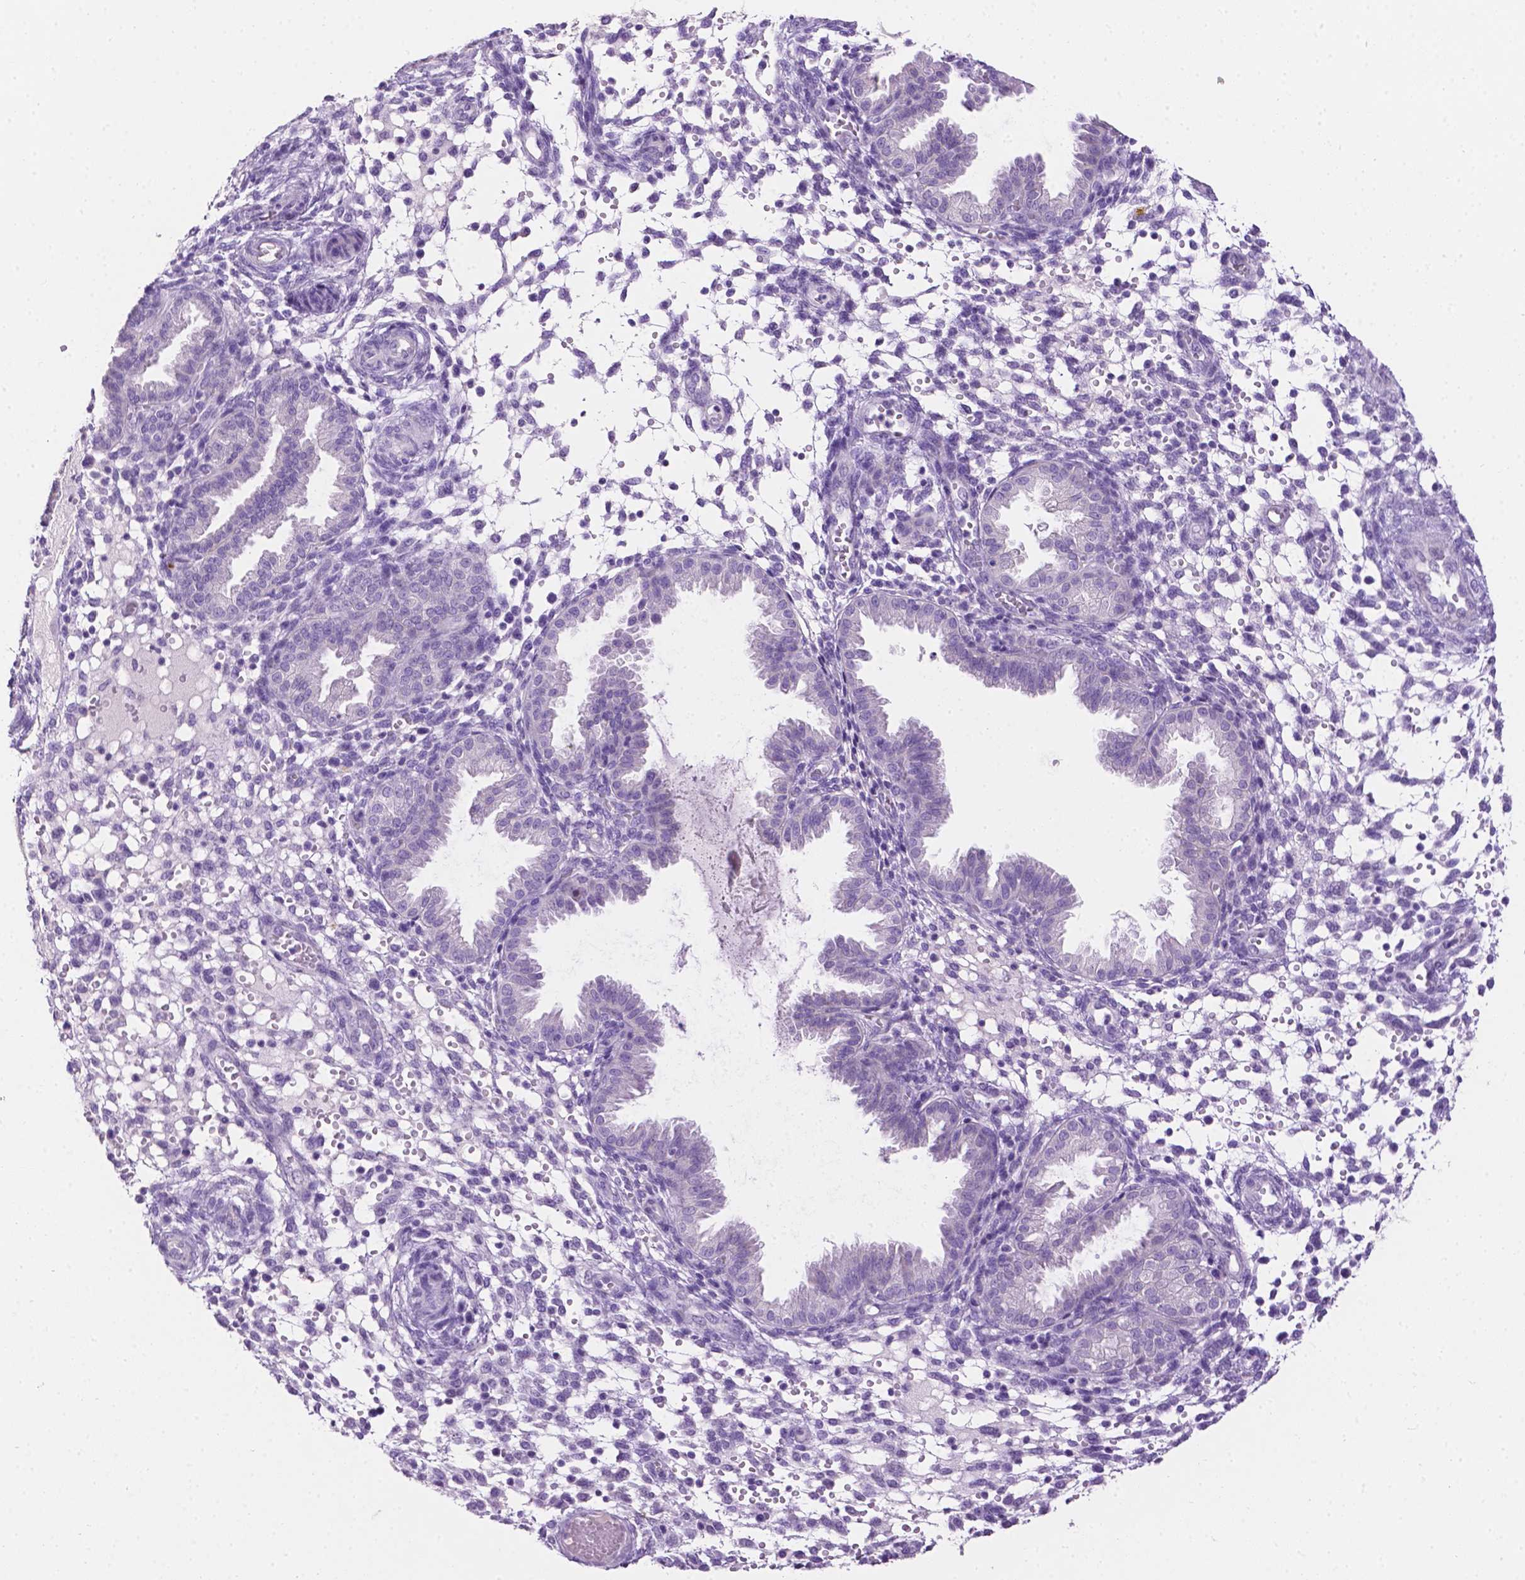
{"staining": {"intensity": "negative", "quantity": "none", "location": "none"}, "tissue": "endometrium", "cell_type": "Cells in endometrial stroma", "image_type": "normal", "snomed": [{"axis": "morphology", "description": "Normal tissue, NOS"}, {"axis": "topography", "description": "Endometrium"}], "caption": "Immunohistochemistry photomicrograph of normal endometrium: endometrium stained with DAB reveals no significant protein expression in cells in endometrial stroma.", "gene": "TACSTD2", "patient": {"sex": "female", "age": 33}}